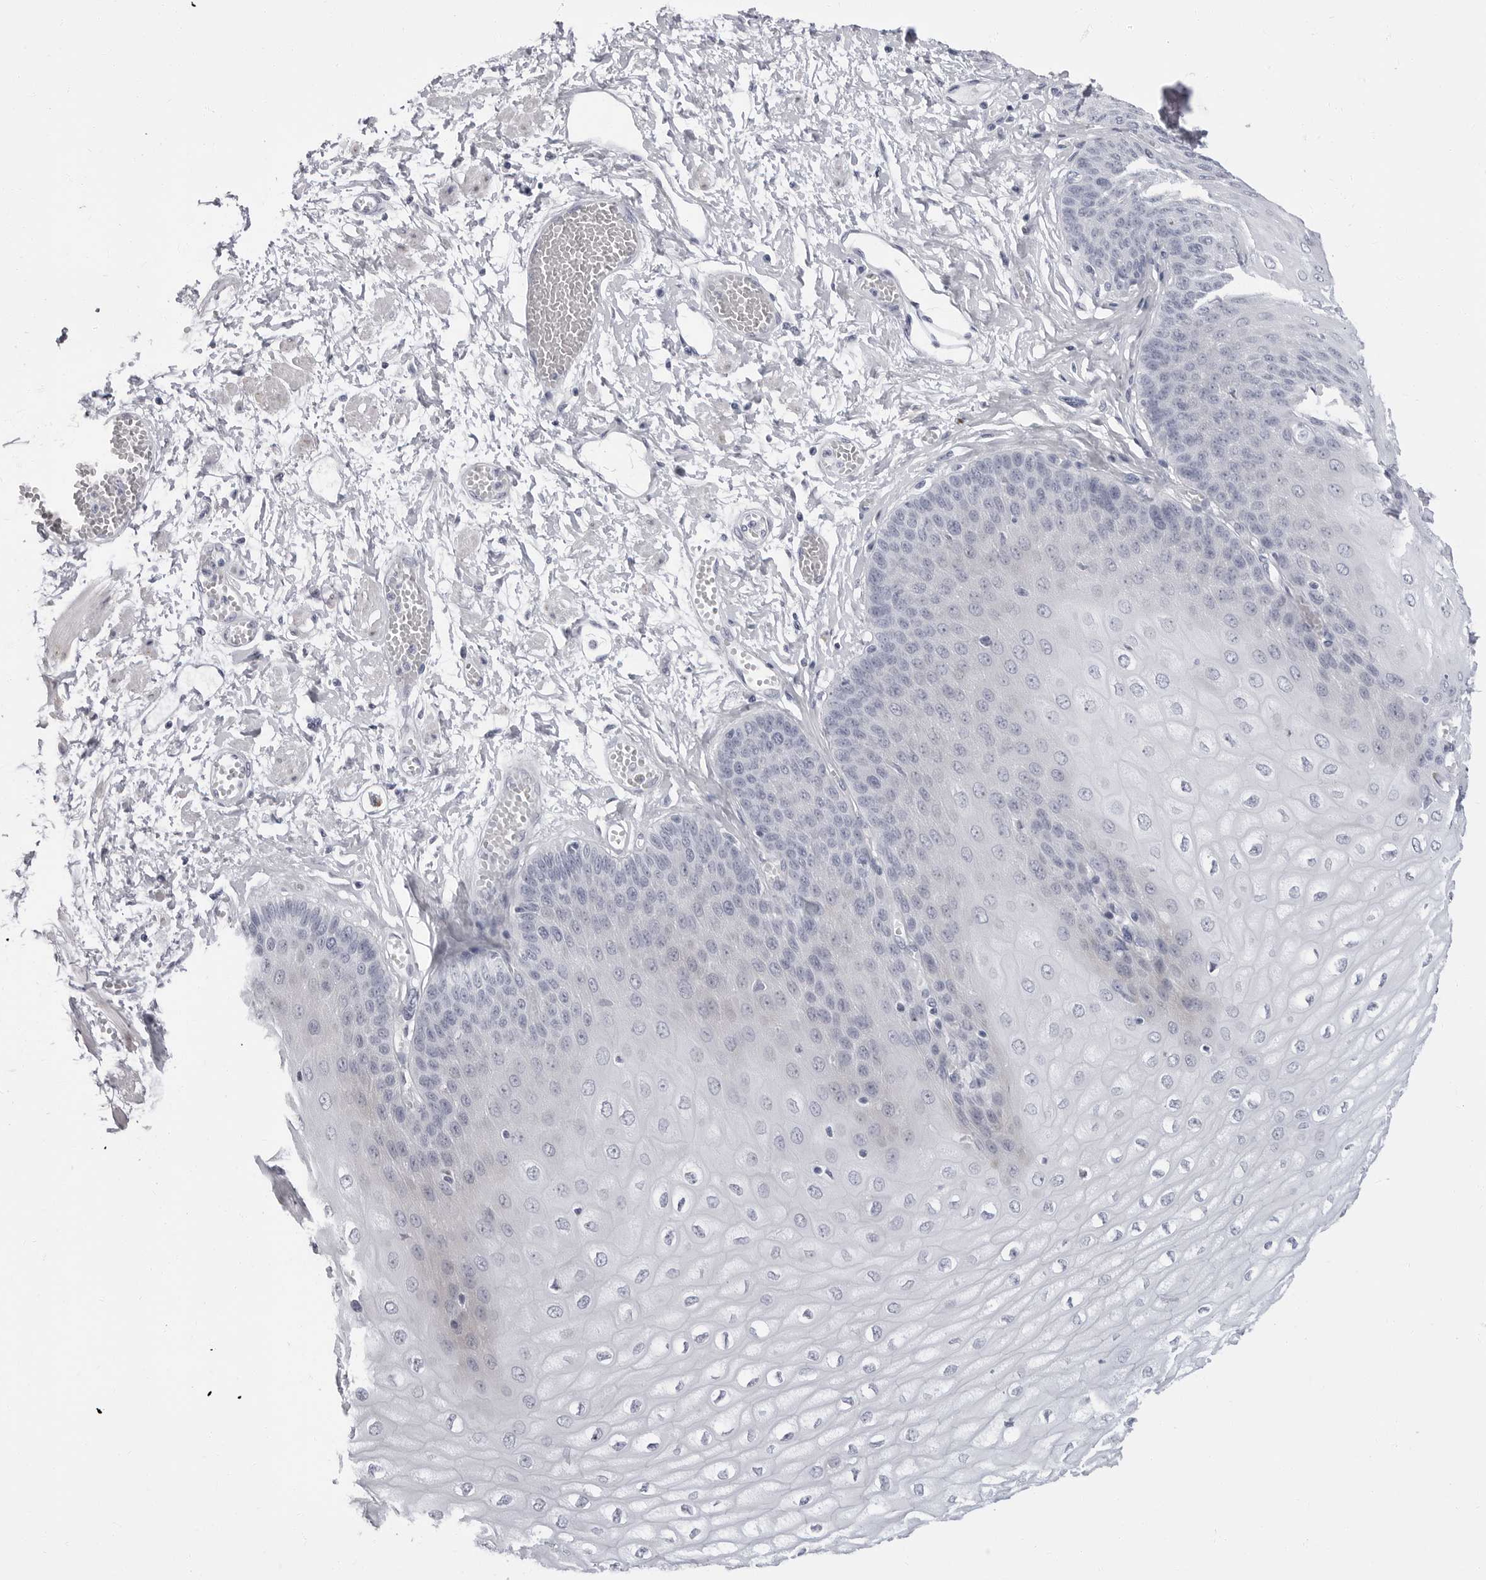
{"staining": {"intensity": "negative", "quantity": "none", "location": "none"}, "tissue": "esophagus", "cell_type": "Squamous epithelial cells", "image_type": "normal", "snomed": [{"axis": "morphology", "description": "Normal tissue, NOS"}, {"axis": "topography", "description": "Esophagus"}], "caption": "A high-resolution image shows immunohistochemistry staining of unremarkable esophagus, which demonstrates no significant expression in squamous epithelial cells.", "gene": "ERICH3", "patient": {"sex": "male", "age": 60}}